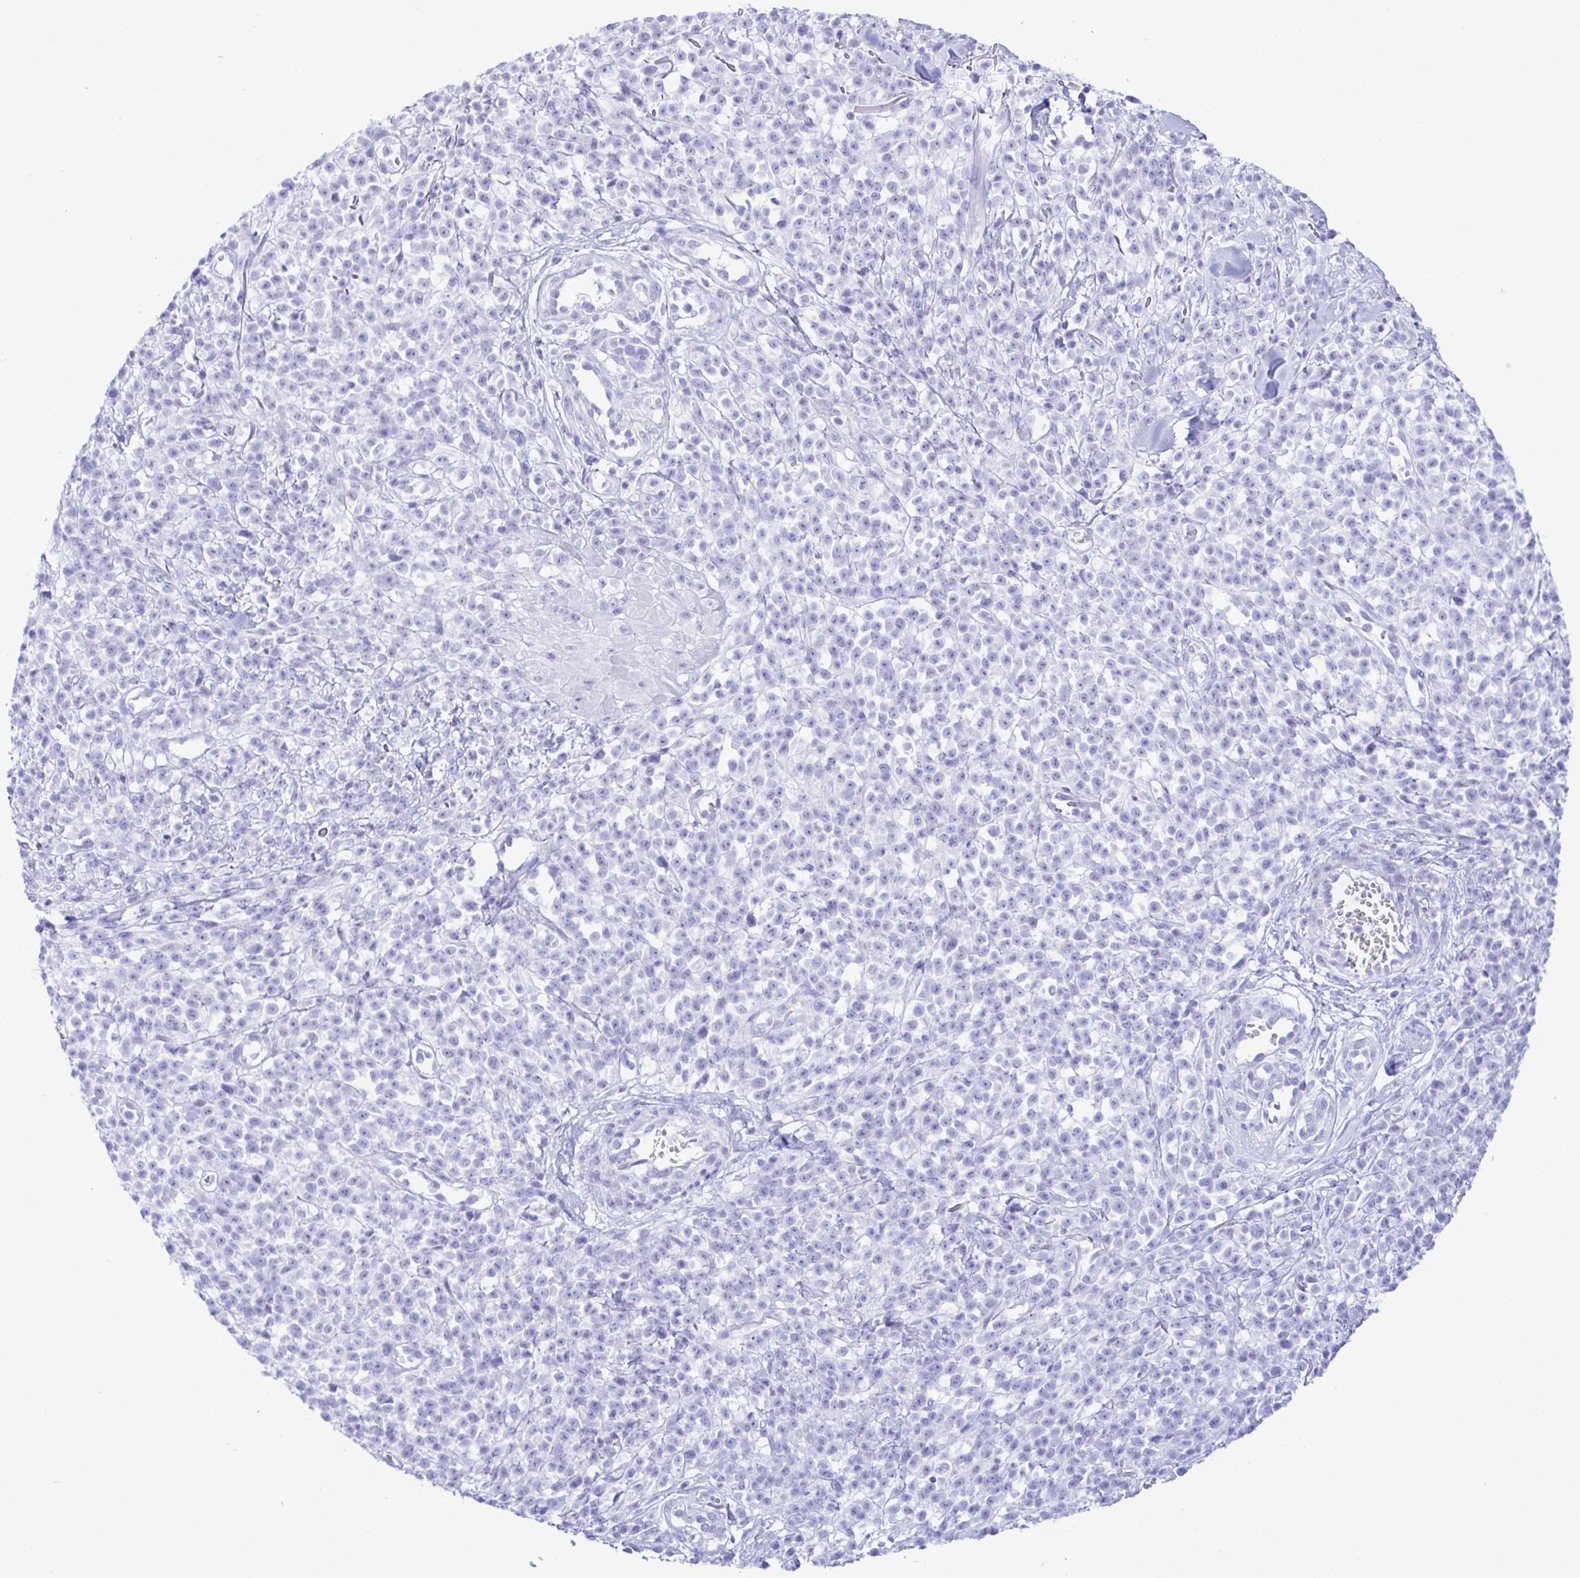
{"staining": {"intensity": "negative", "quantity": "none", "location": "none"}, "tissue": "melanoma", "cell_type": "Tumor cells", "image_type": "cancer", "snomed": [{"axis": "morphology", "description": "Malignant melanoma, NOS"}, {"axis": "topography", "description": "Skin"}, {"axis": "topography", "description": "Skin of trunk"}], "caption": "Immunohistochemical staining of human melanoma reveals no significant positivity in tumor cells.", "gene": "SELENOV", "patient": {"sex": "male", "age": 74}}